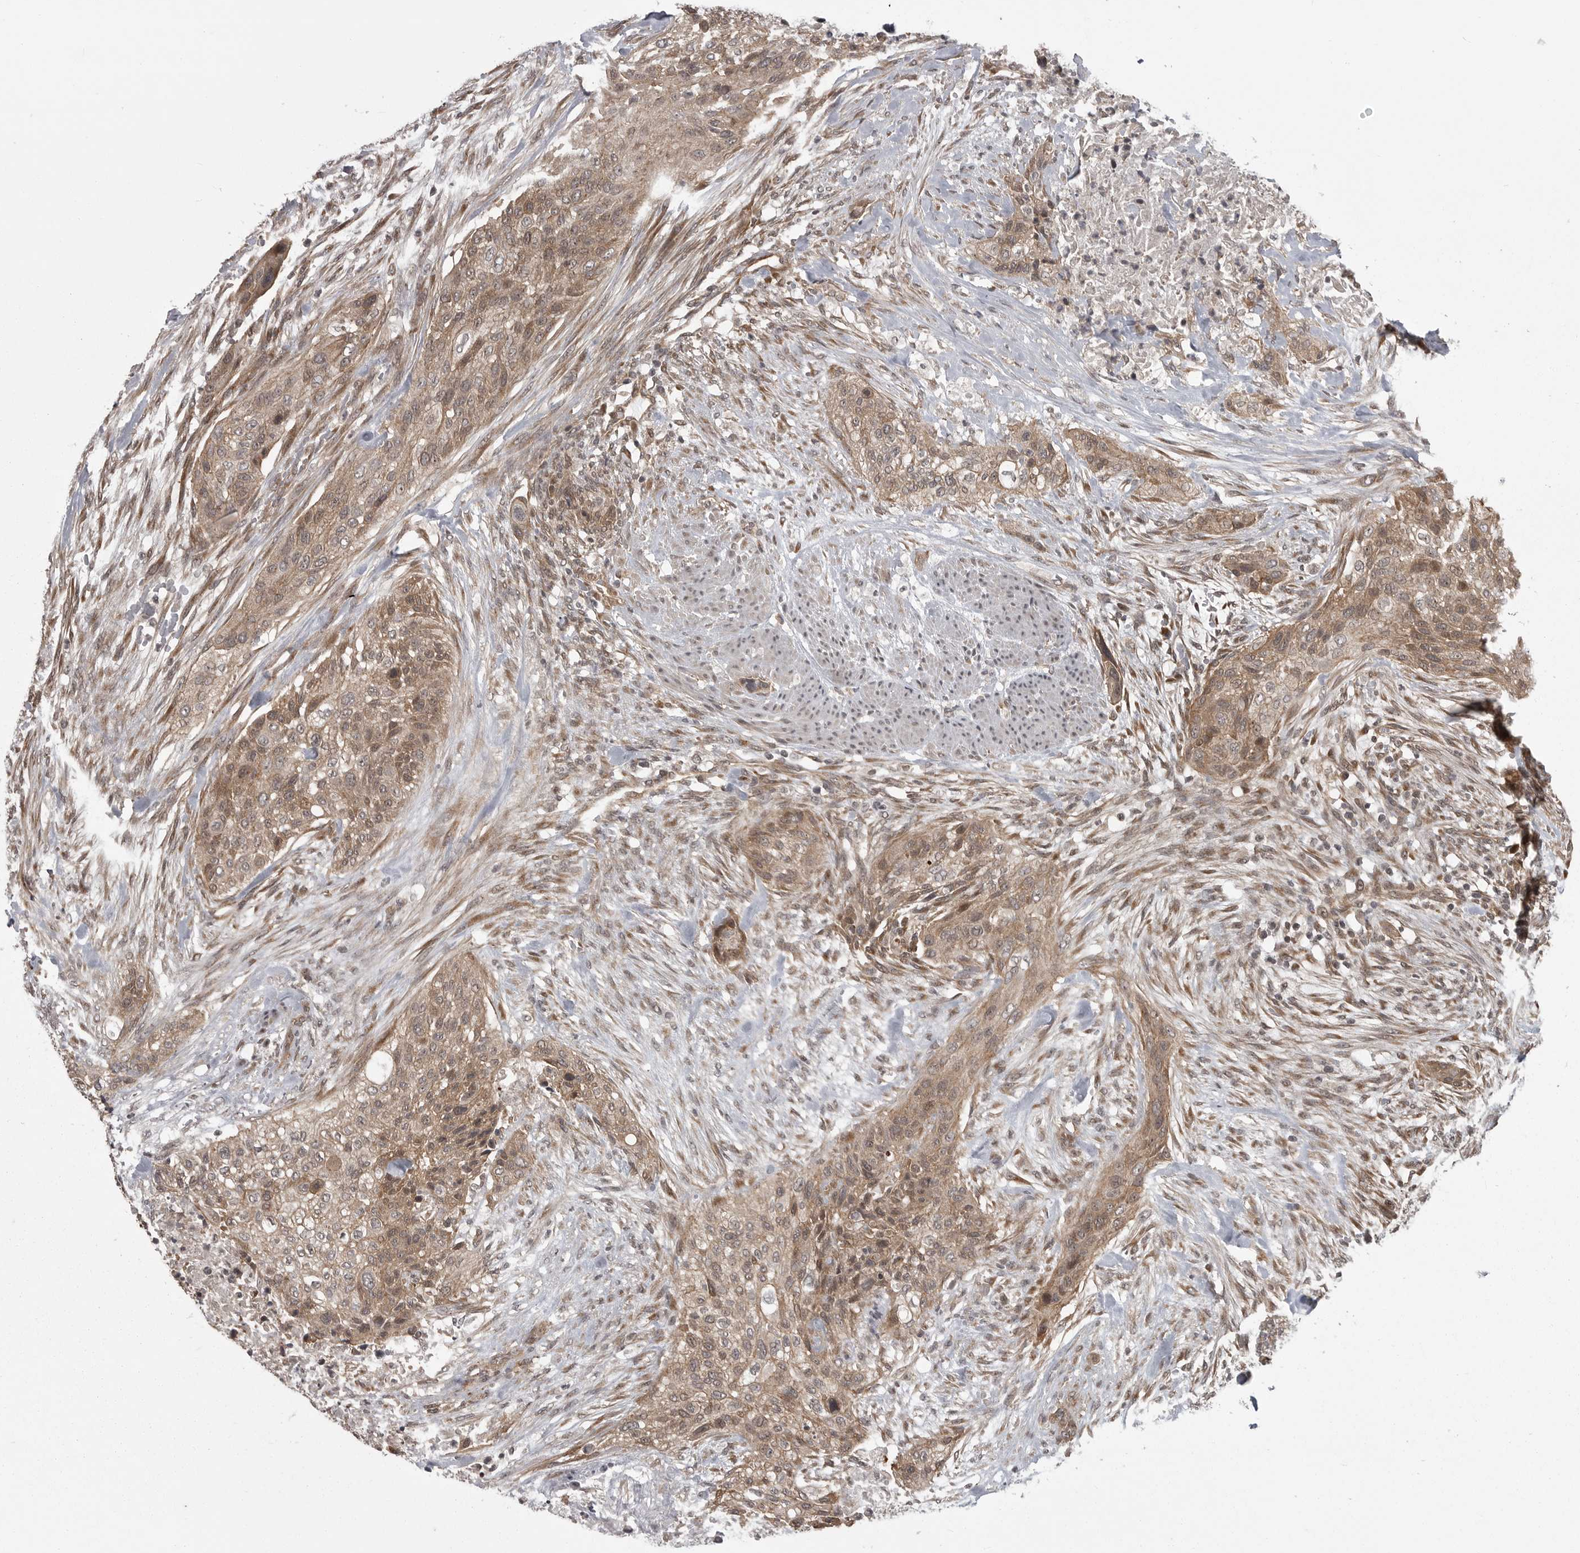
{"staining": {"intensity": "weak", "quantity": ">75%", "location": "cytoplasmic/membranous"}, "tissue": "urothelial cancer", "cell_type": "Tumor cells", "image_type": "cancer", "snomed": [{"axis": "morphology", "description": "Urothelial carcinoma, High grade"}, {"axis": "topography", "description": "Urinary bladder"}], "caption": "Immunohistochemical staining of high-grade urothelial carcinoma demonstrates low levels of weak cytoplasmic/membranous protein positivity in about >75% of tumor cells.", "gene": "DNAJC8", "patient": {"sex": "male", "age": 35}}